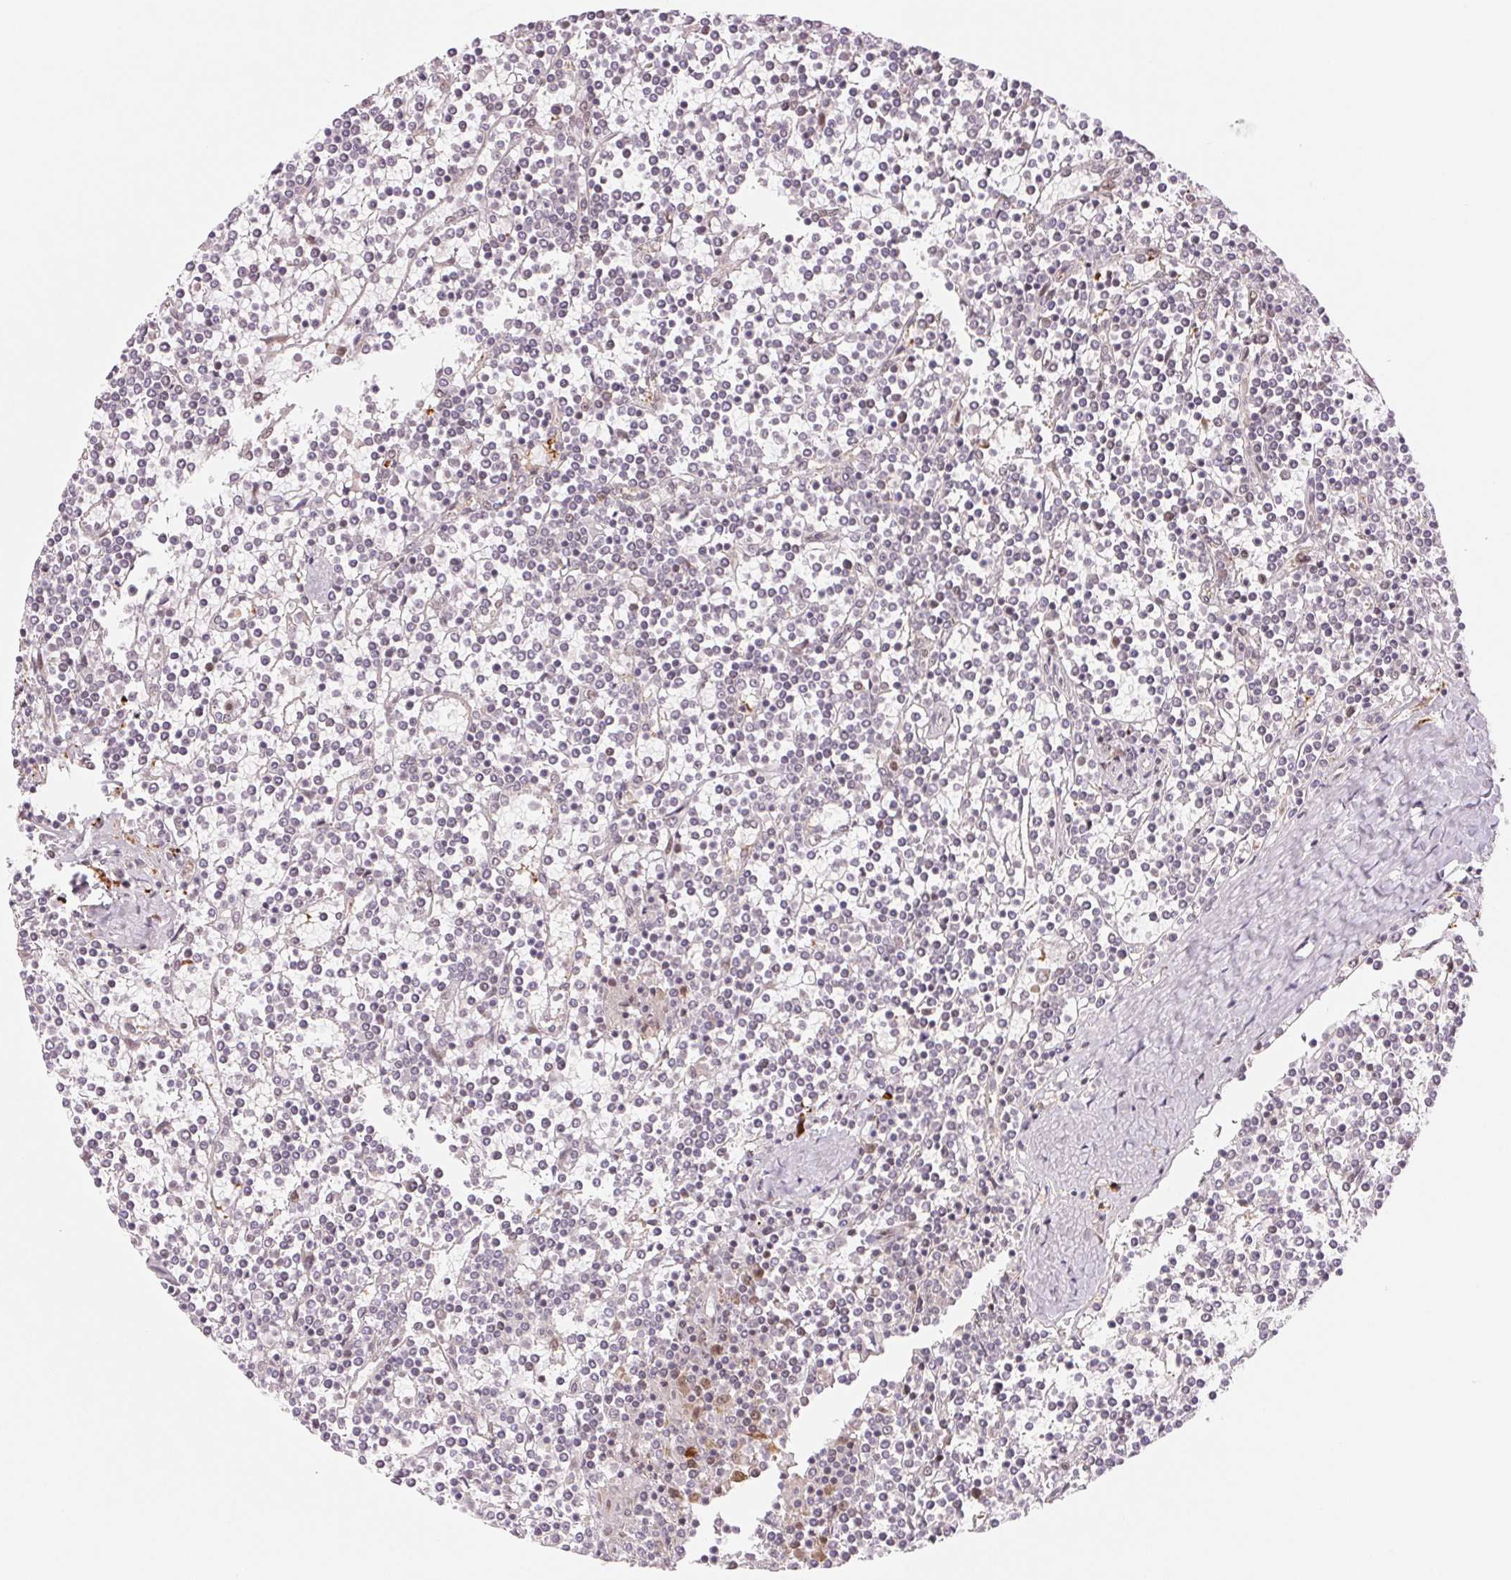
{"staining": {"intensity": "negative", "quantity": "none", "location": "none"}, "tissue": "lymphoma", "cell_type": "Tumor cells", "image_type": "cancer", "snomed": [{"axis": "morphology", "description": "Malignant lymphoma, non-Hodgkin's type, Low grade"}, {"axis": "topography", "description": "Spleen"}], "caption": "Immunohistochemistry (IHC) histopathology image of neoplastic tissue: low-grade malignant lymphoma, non-Hodgkin's type stained with DAB exhibits no significant protein positivity in tumor cells.", "gene": "DNAJB6", "patient": {"sex": "female", "age": 19}}